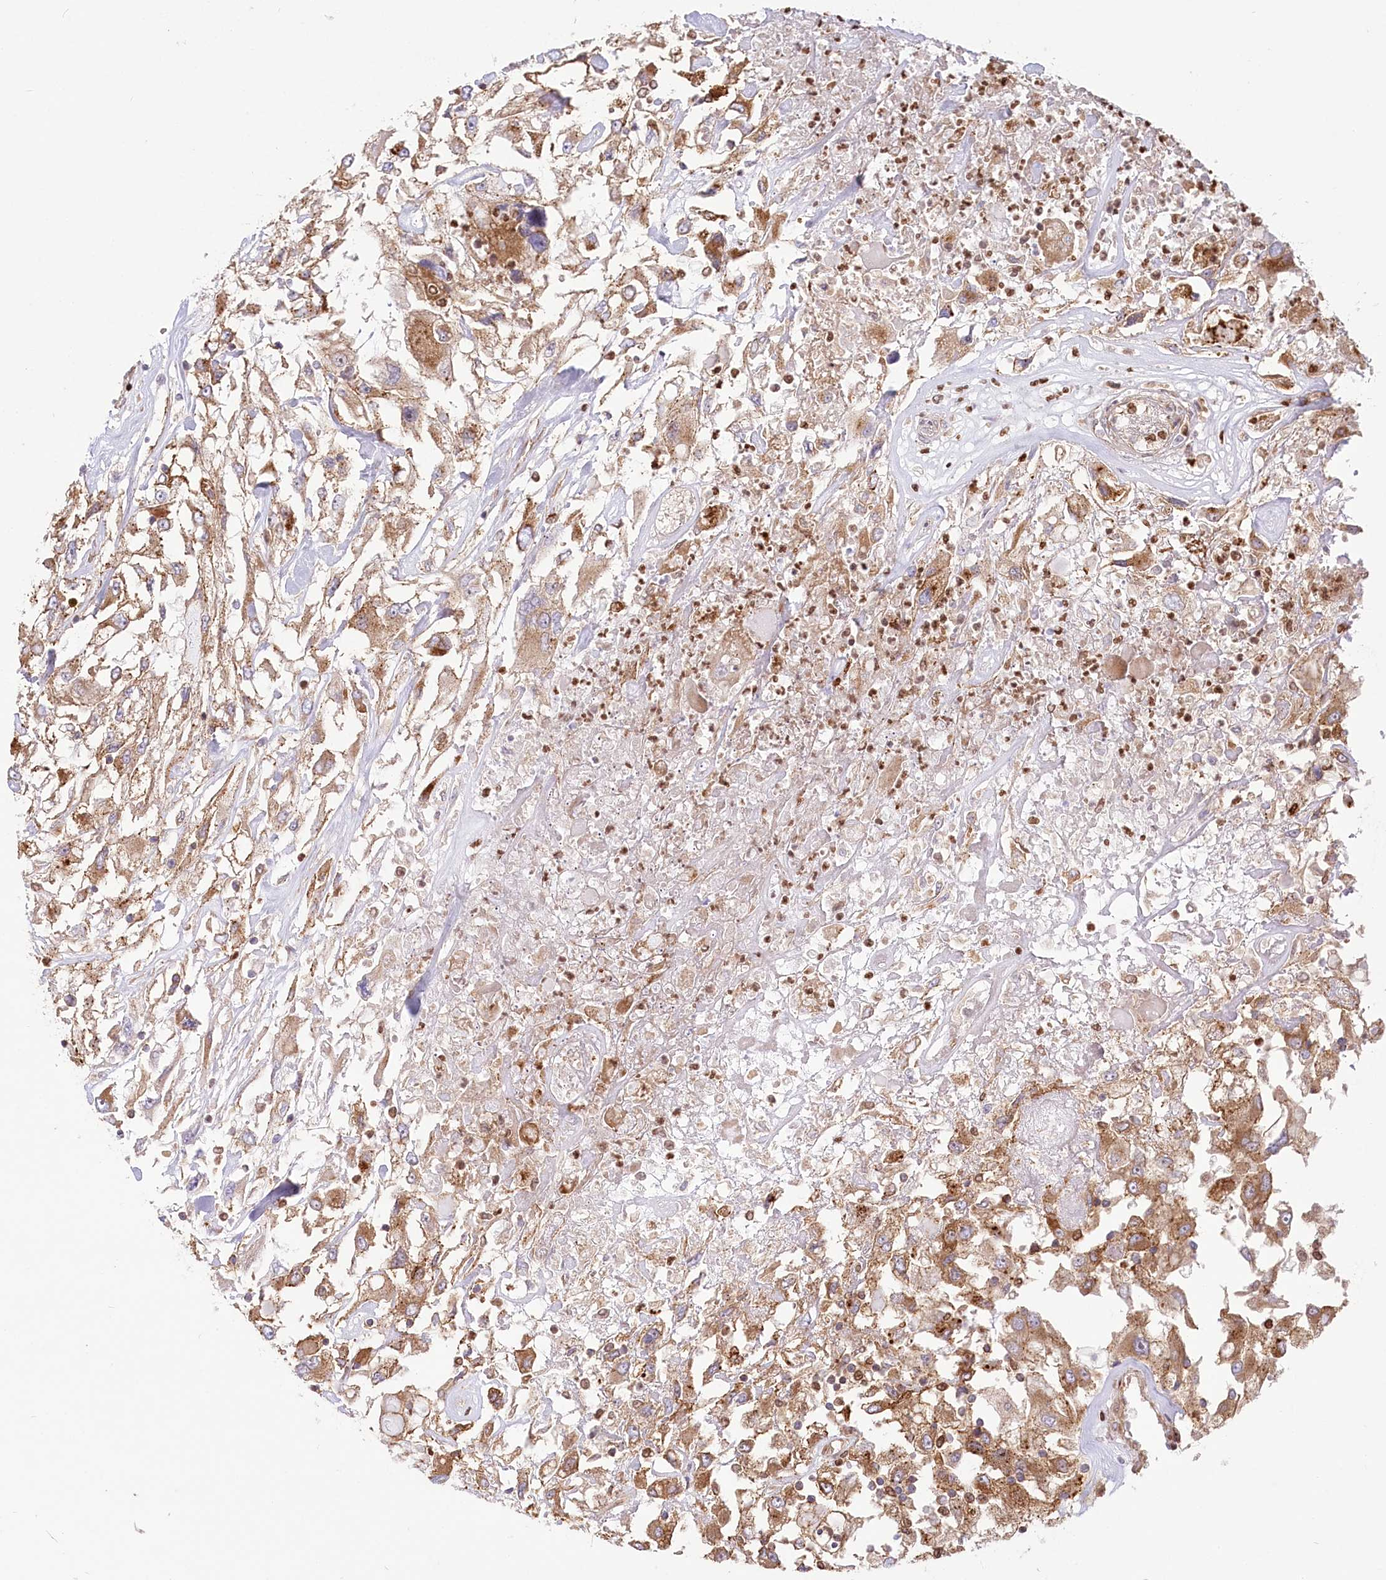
{"staining": {"intensity": "moderate", "quantity": ">75%", "location": "cytoplasmic/membranous"}, "tissue": "renal cancer", "cell_type": "Tumor cells", "image_type": "cancer", "snomed": [{"axis": "morphology", "description": "Adenocarcinoma, NOS"}, {"axis": "topography", "description": "Kidney"}], "caption": "This histopathology image shows renal cancer (adenocarcinoma) stained with immunohistochemistry (IHC) to label a protein in brown. The cytoplasmic/membranous of tumor cells show moderate positivity for the protein. Nuclei are counter-stained blue.", "gene": "COMMD3", "patient": {"sex": "female", "age": 52}}